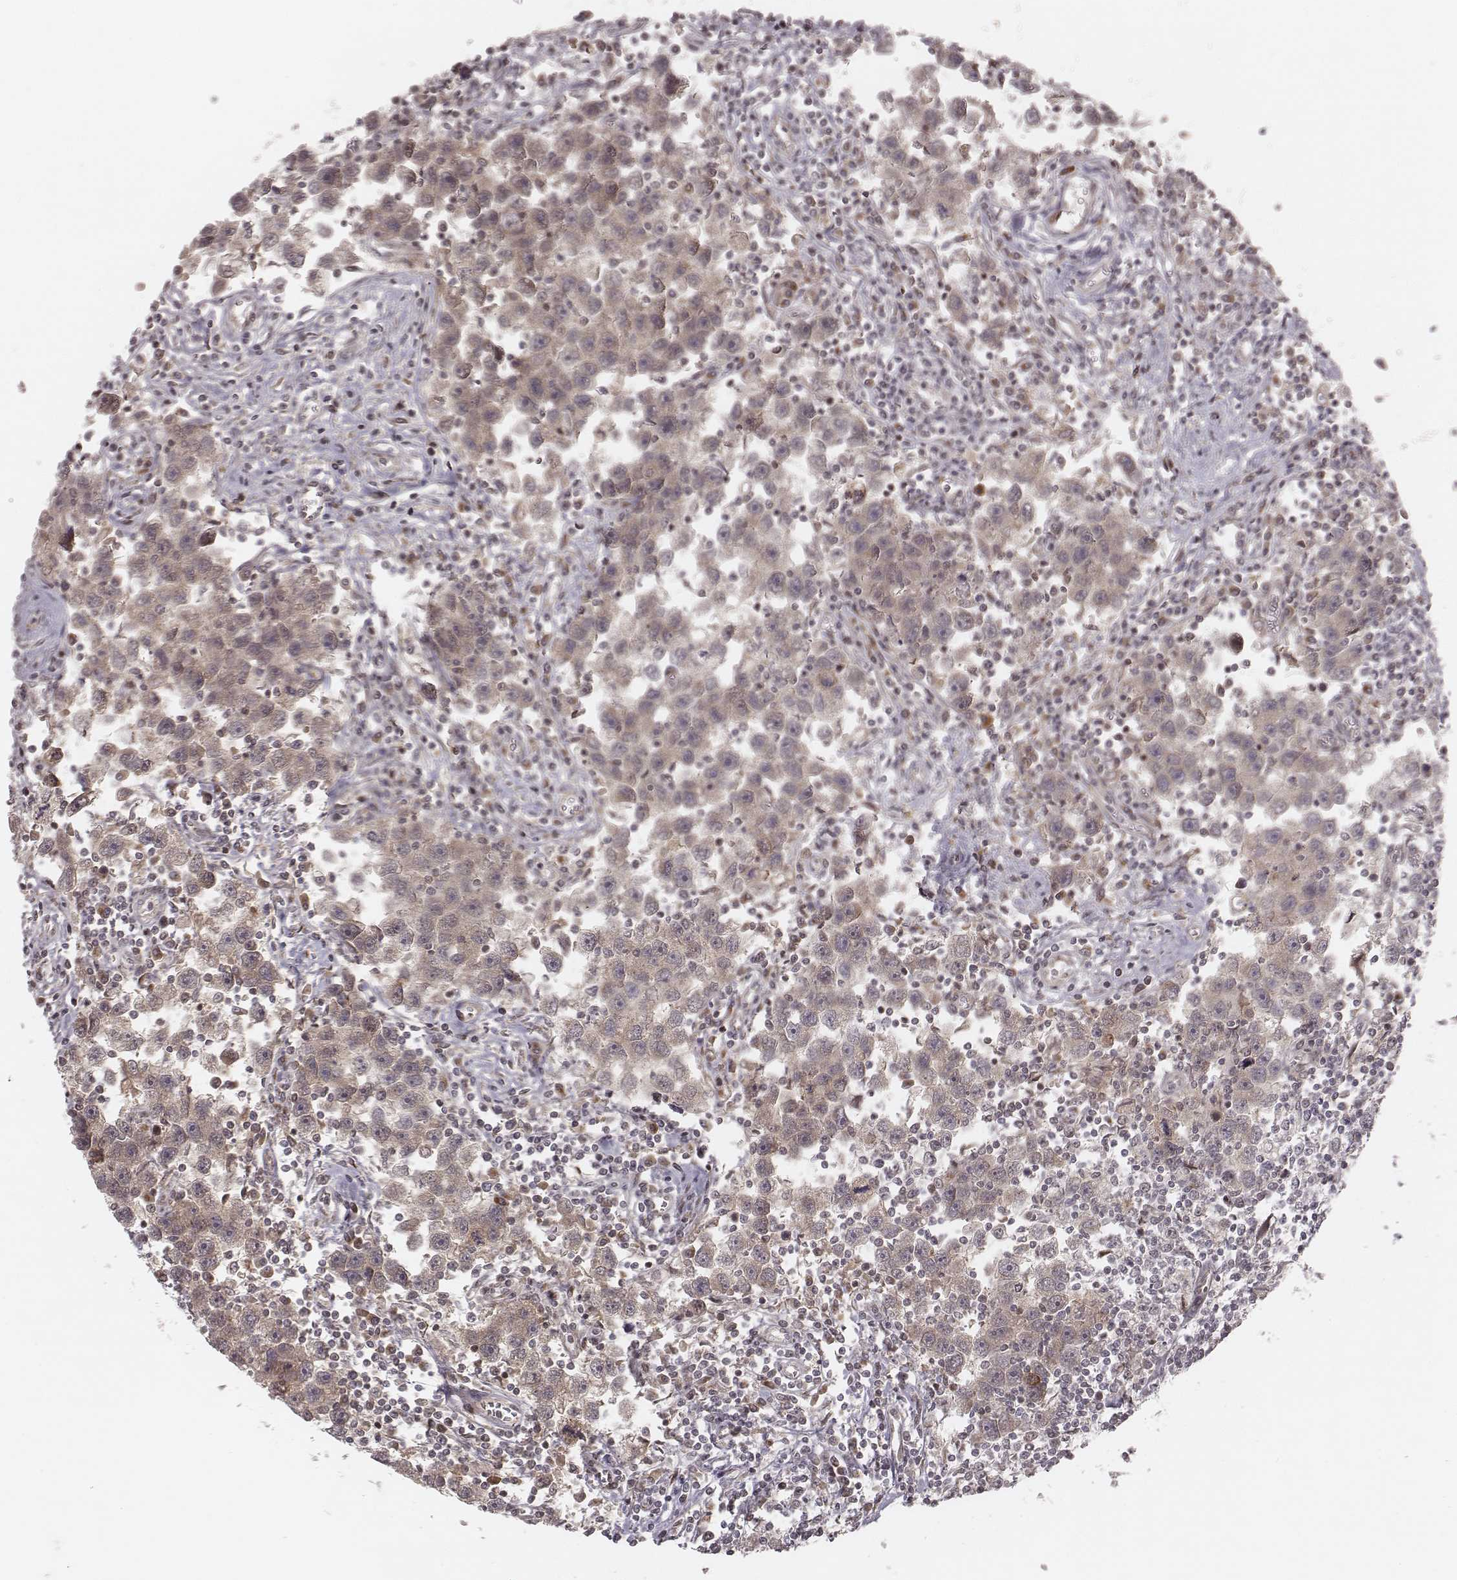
{"staining": {"intensity": "weak", "quantity": ">75%", "location": "cytoplasmic/membranous"}, "tissue": "testis cancer", "cell_type": "Tumor cells", "image_type": "cancer", "snomed": [{"axis": "morphology", "description": "Seminoma, NOS"}, {"axis": "topography", "description": "Testis"}], "caption": "Testis cancer tissue displays weak cytoplasmic/membranous positivity in about >75% of tumor cells, visualized by immunohistochemistry. The staining was performed using DAB (3,3'-diaminobenzidine), with brown indicating positive protein expression. Nuclei are stained blue with hematoxylin.", "gene": "MYO19", "patient": {"sex": "male", "age": 30}}